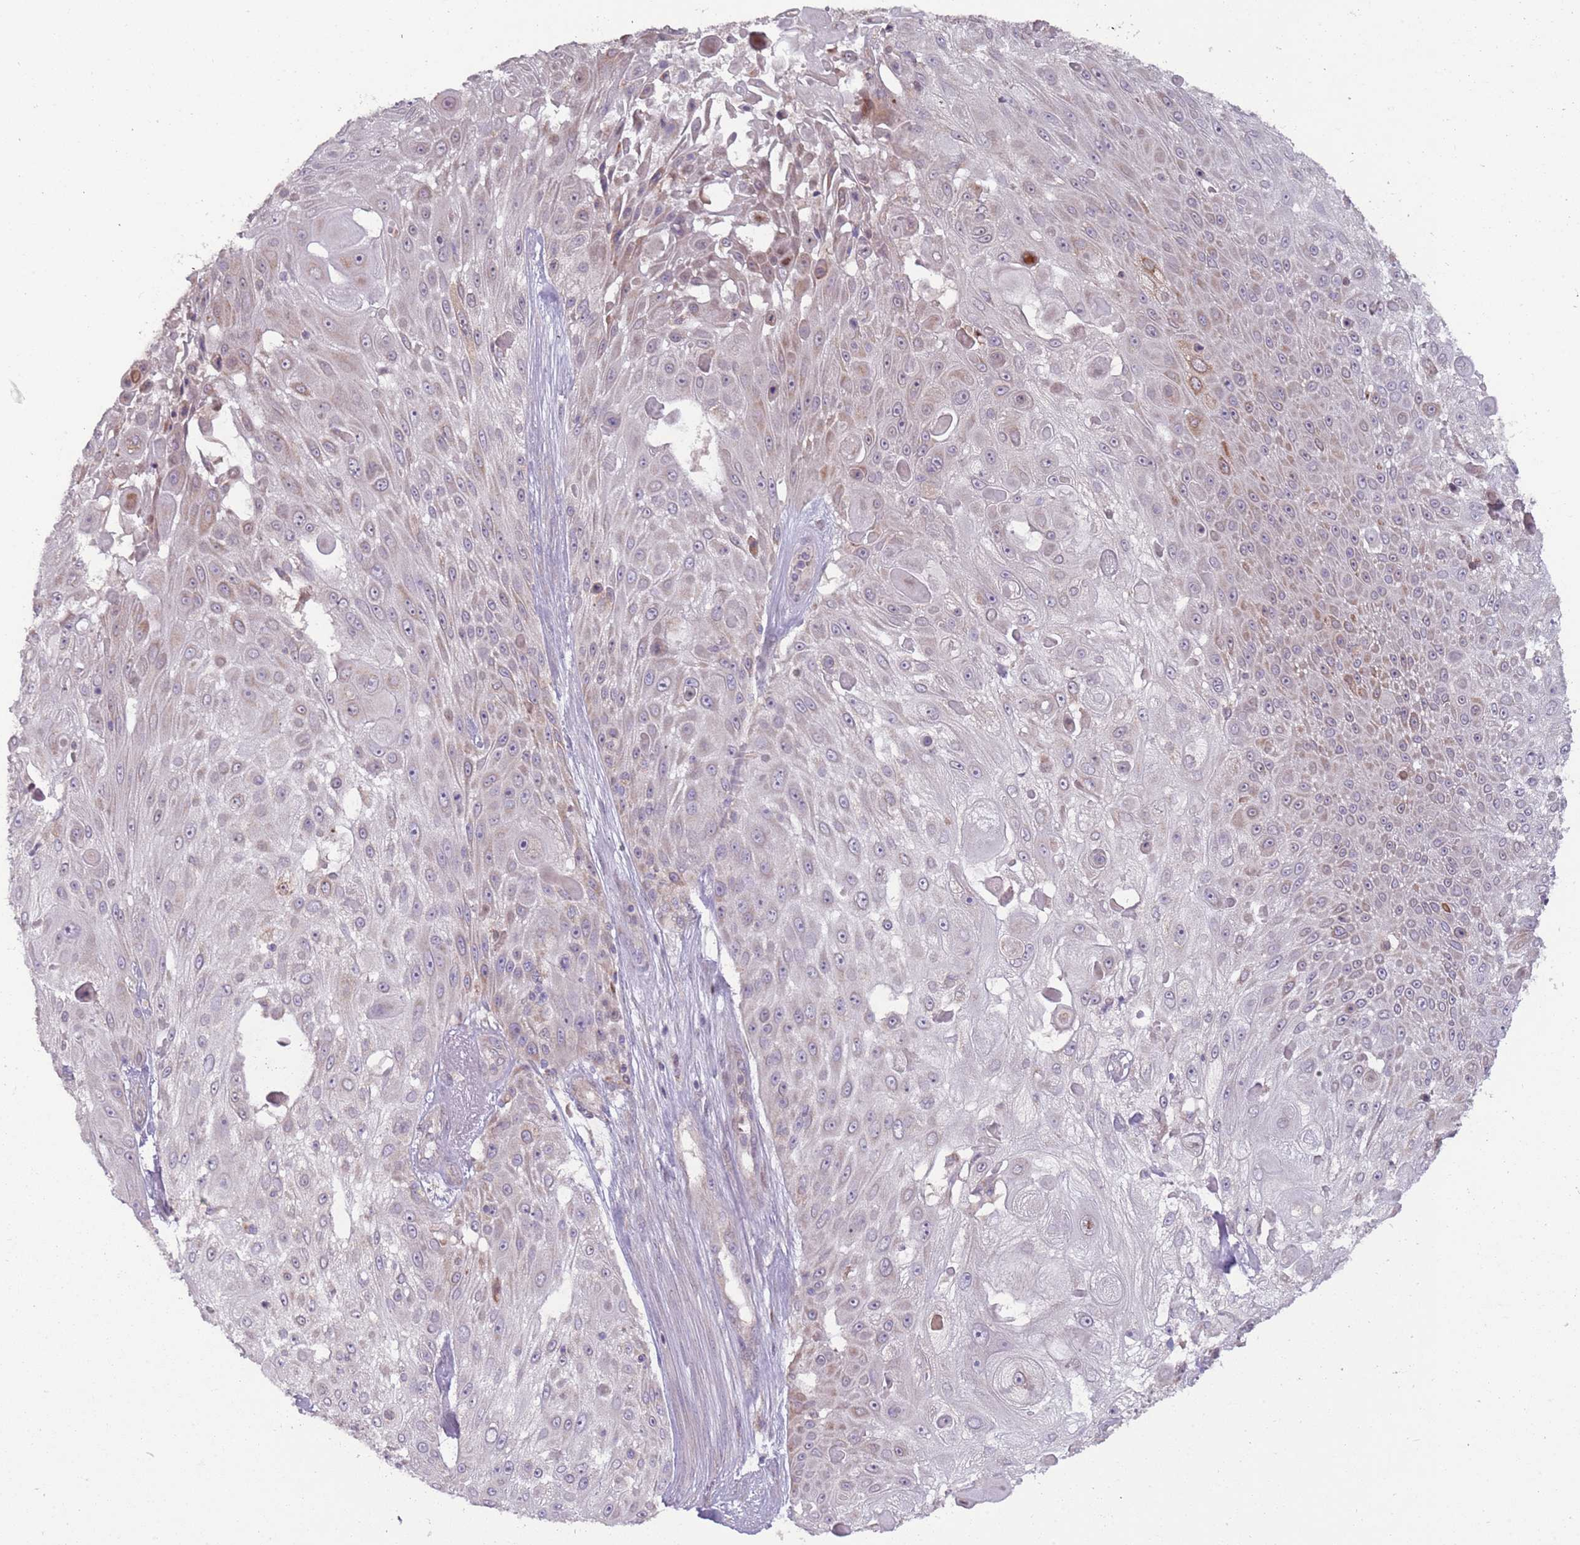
{"staining": {"intensity": "weak", "quantity": "<25%", "location": "cytoplasmic/membranous"}, "tissue": "skin cancer", "cell_type": "Tumor cells", "image_type": "cancer", "snomed": [{"axis": "morphology", "description": "Squamous cell carcinoma, NOS"}, {"axis": "topography", "description": "Skin"}], "caption": "Tumor cells show no significant expression in skin cancer.", "gene": "DTD2", "patient": {"sex": "female", "age": 86}}